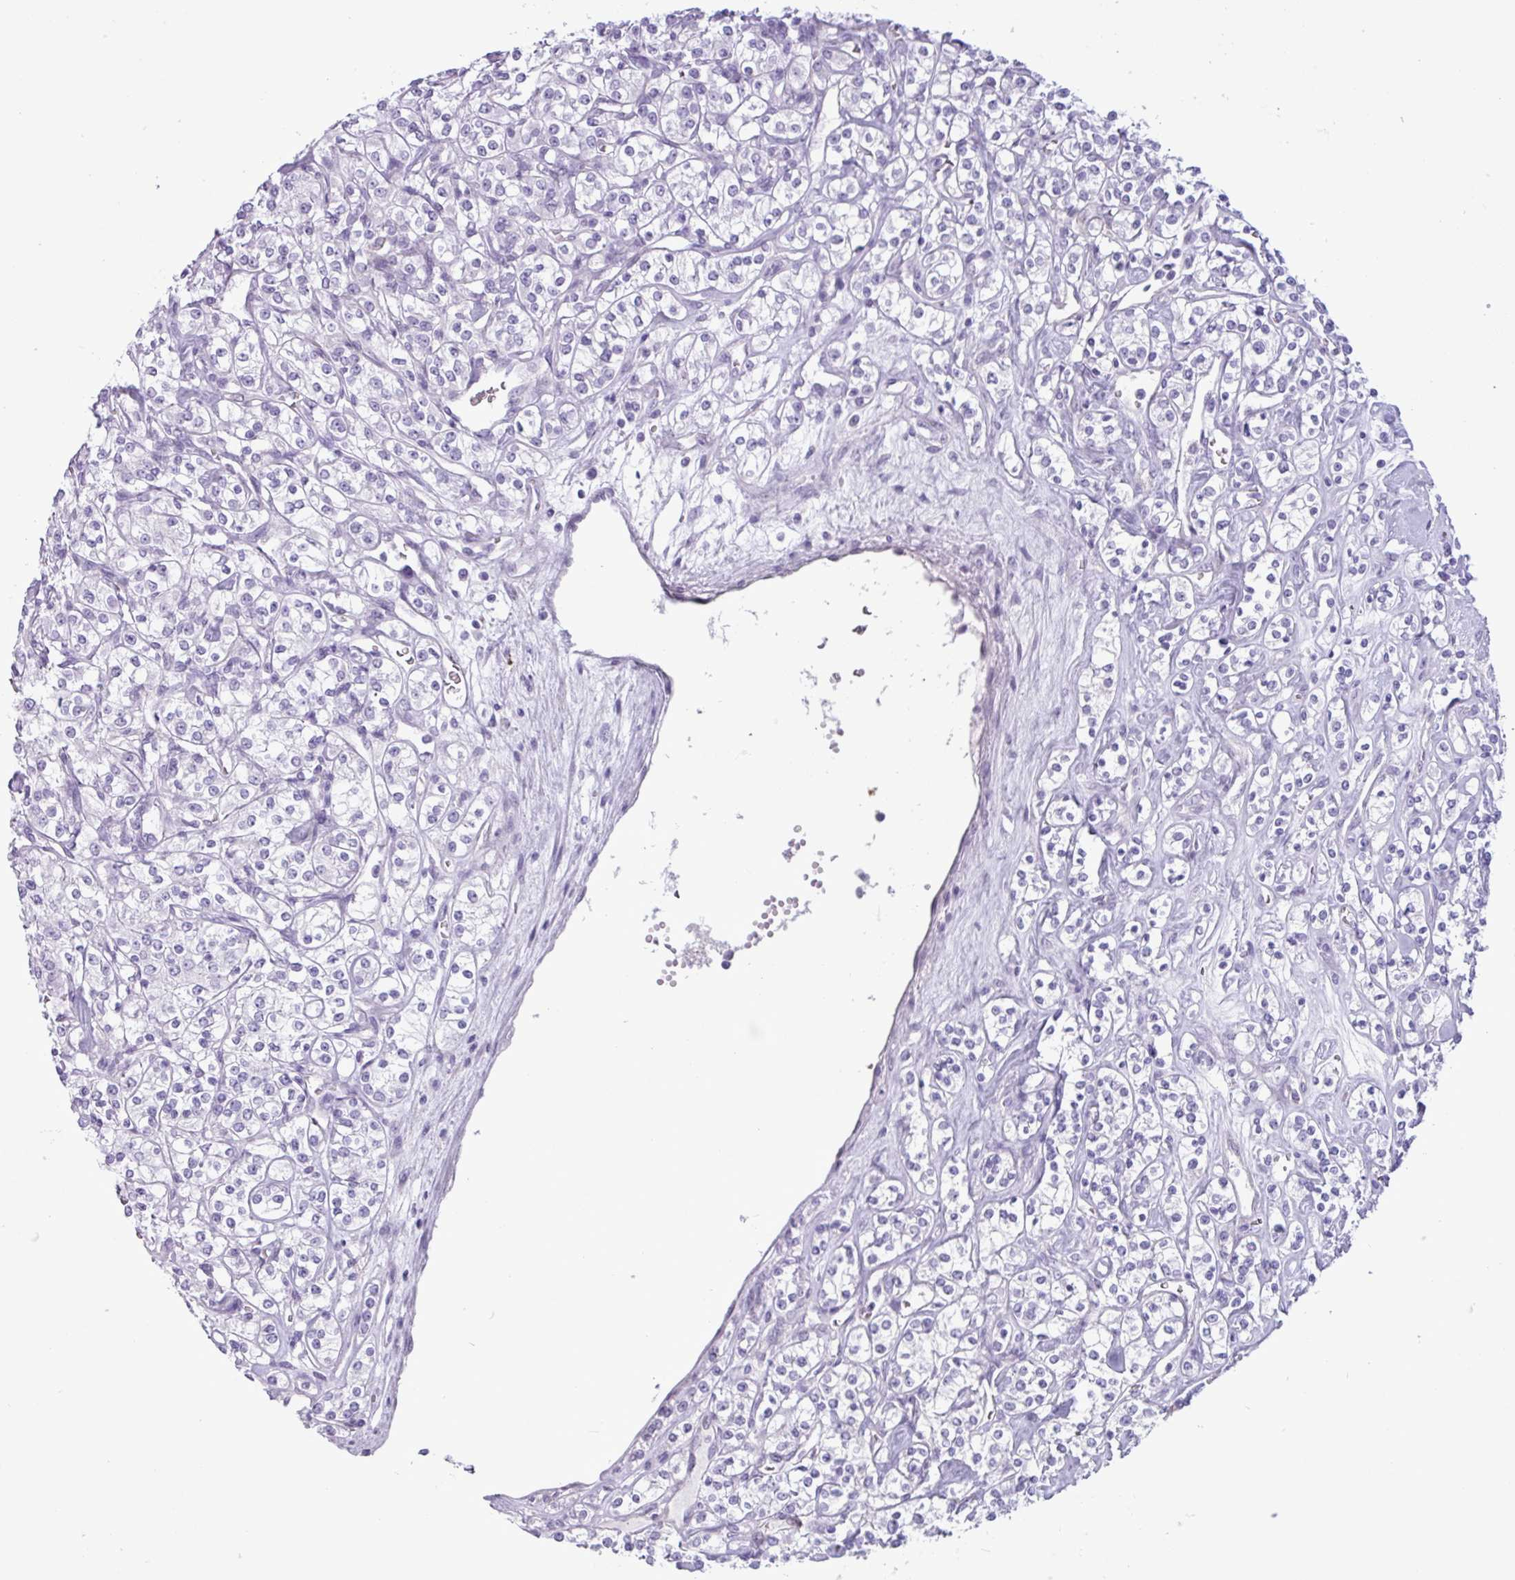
{"staining": {"intensity": "negative", "quantity": "none", "location": "none"}, "tissue": "renal cancer", "cell_type": "Tumor cells", "image_type": "cancer", "snomed": [{"axis": "morphology", "description": "Adenocarcinoma, NOS"}, {"axis": "topography", "description": "Kidney"}], "caption": "A high-resolution histopathology image shows IHC staining of adenocarcinoma (renal), which displays no significant staining in tumor cells. (DAB IHC with hematoxylin counter stain).", "gene": "TMEM178A", "patient": {"sex": "male", "age": 77}}